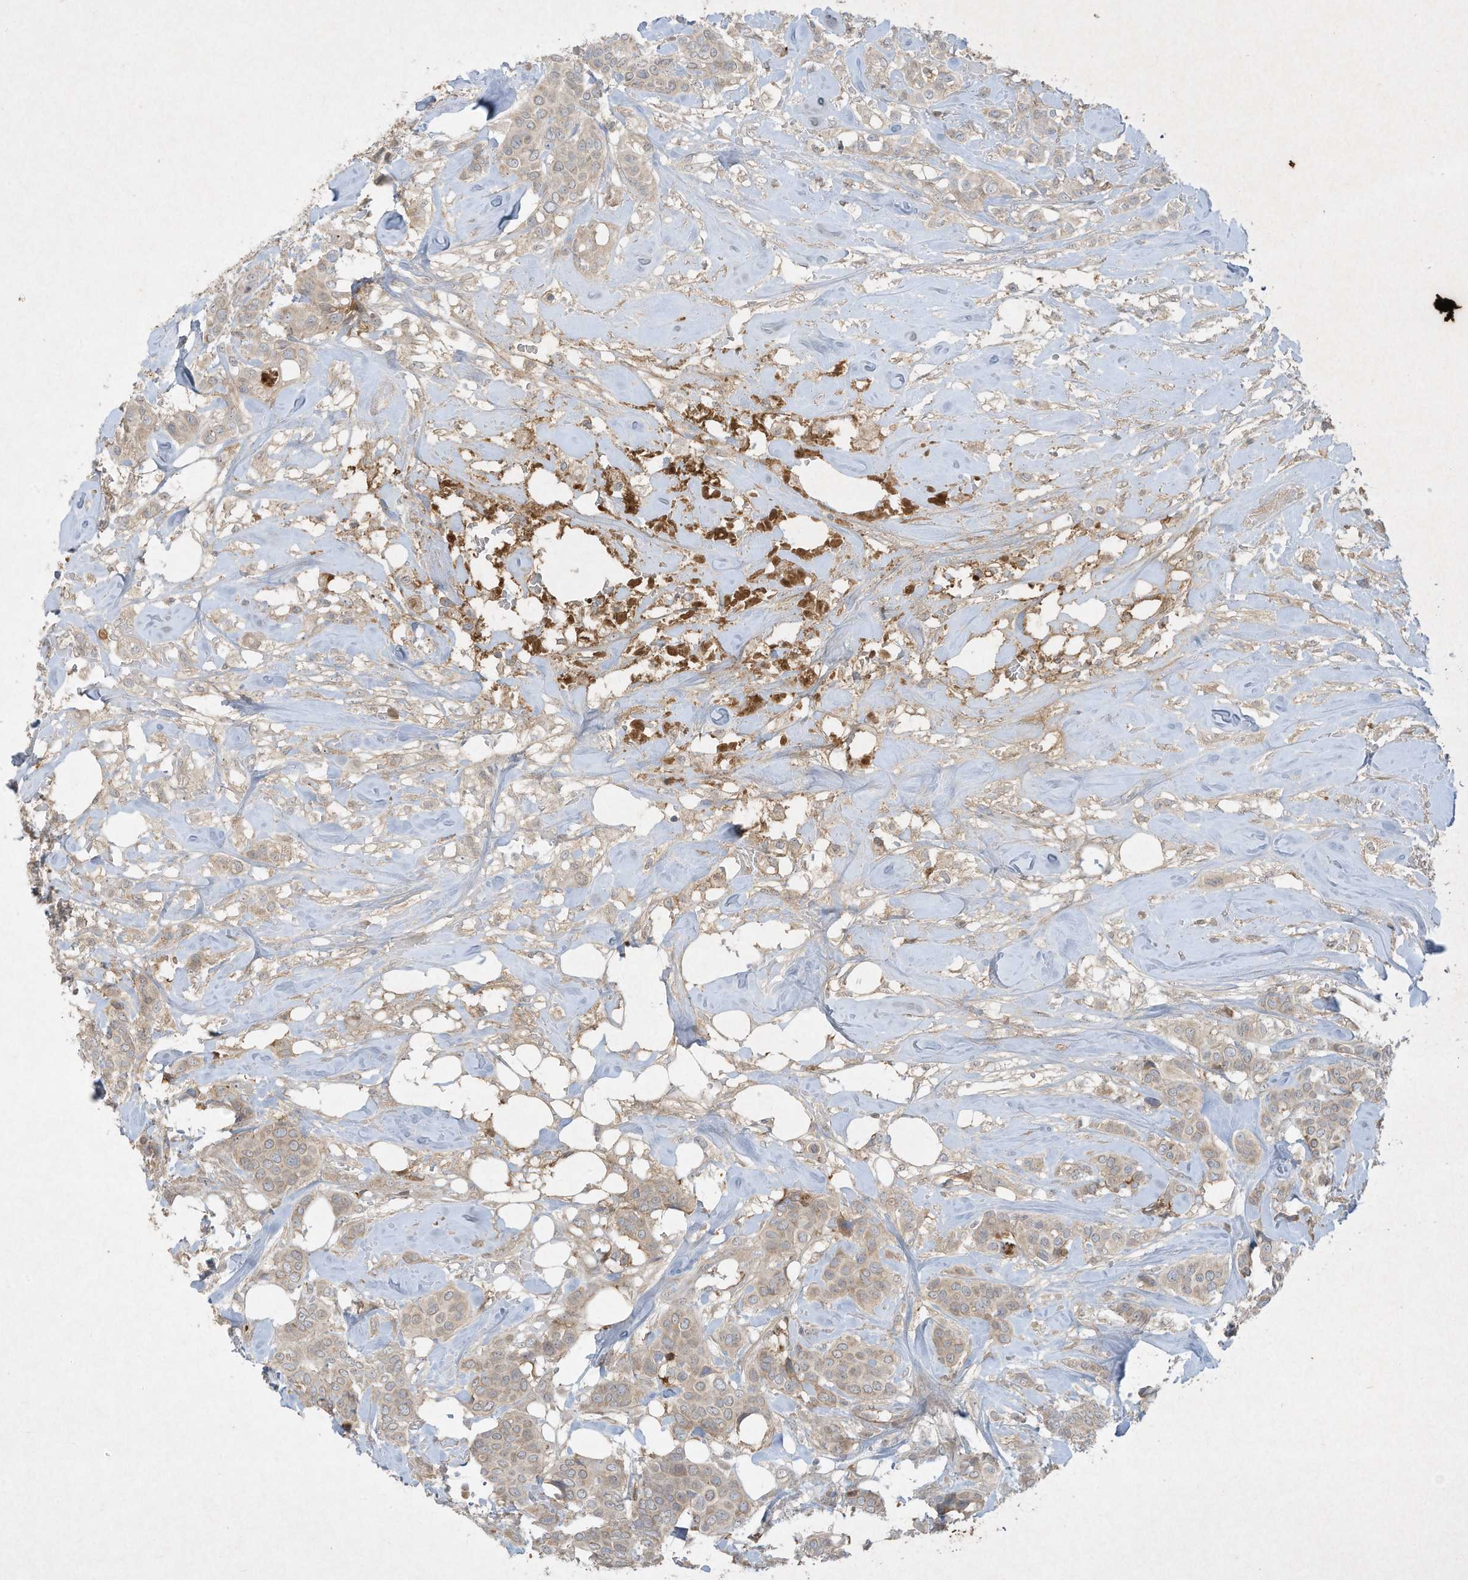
{"staining": {"intensity": "weak", "quantity": ">75%", "location": "cytoplasmic/membranous"}, "tissue": "breast cancer", "cell_type": "Tumor cells", "image_type": "cancer", "snomed": [{"axis": "morphology", "description": "Lobular carcinoma"}, {"axis": "topography", "description": "Breast"}], "caption": "A low amount of weak cytoplasmic/membranous positivity is identified in approximately >75% of tumor cells in lobular carcinoma (breast) tissue. (Brightfield microscopy of DAB IHC at high magnification).", "gene": "FETUB", "patient": {"sex": "female", "age": 51}}